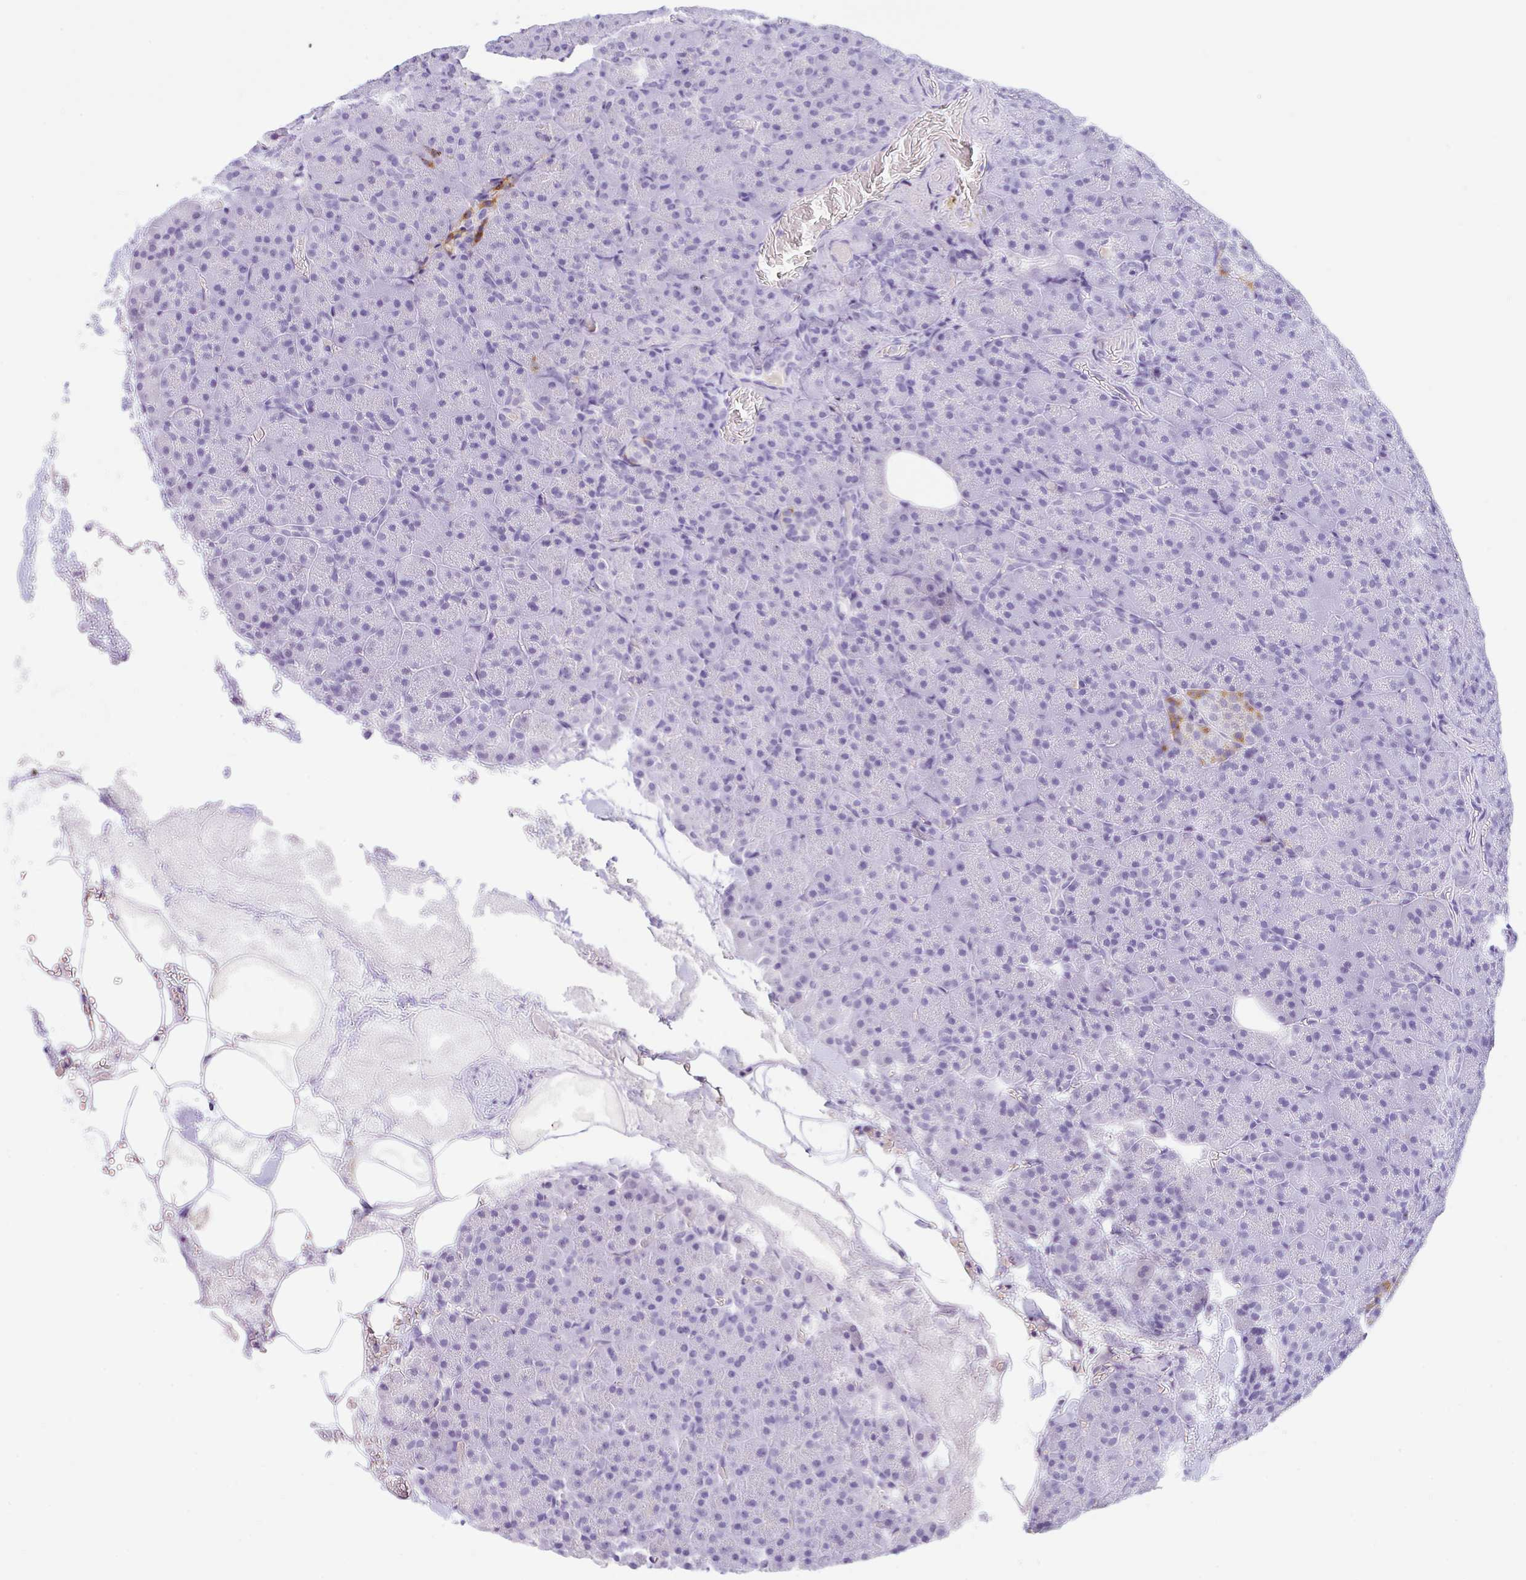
{"staining": {"intensity": "negative", "quantity": "none", "location": "none"}, "tissue": "pancreas", "cell_type": "Exocrine glandular cells", "image_type": "normal", "snomed": [{"axis": "morphology", "description": "Normal tissue, NOS"}, {"axis": "topography", "description": "Pancreas"}], "caption": "Exocrine glandular cells show no significant protein staining in unremarkable pancreas. Brightfield microscopy of IHC stained with DAB (3,3'-diaminobenzidine) (brown) and hematoxylin (blue), captured at high magnification.", "gene": "NDUFAF8", "patient": {"sex": "female", "age": 74}}